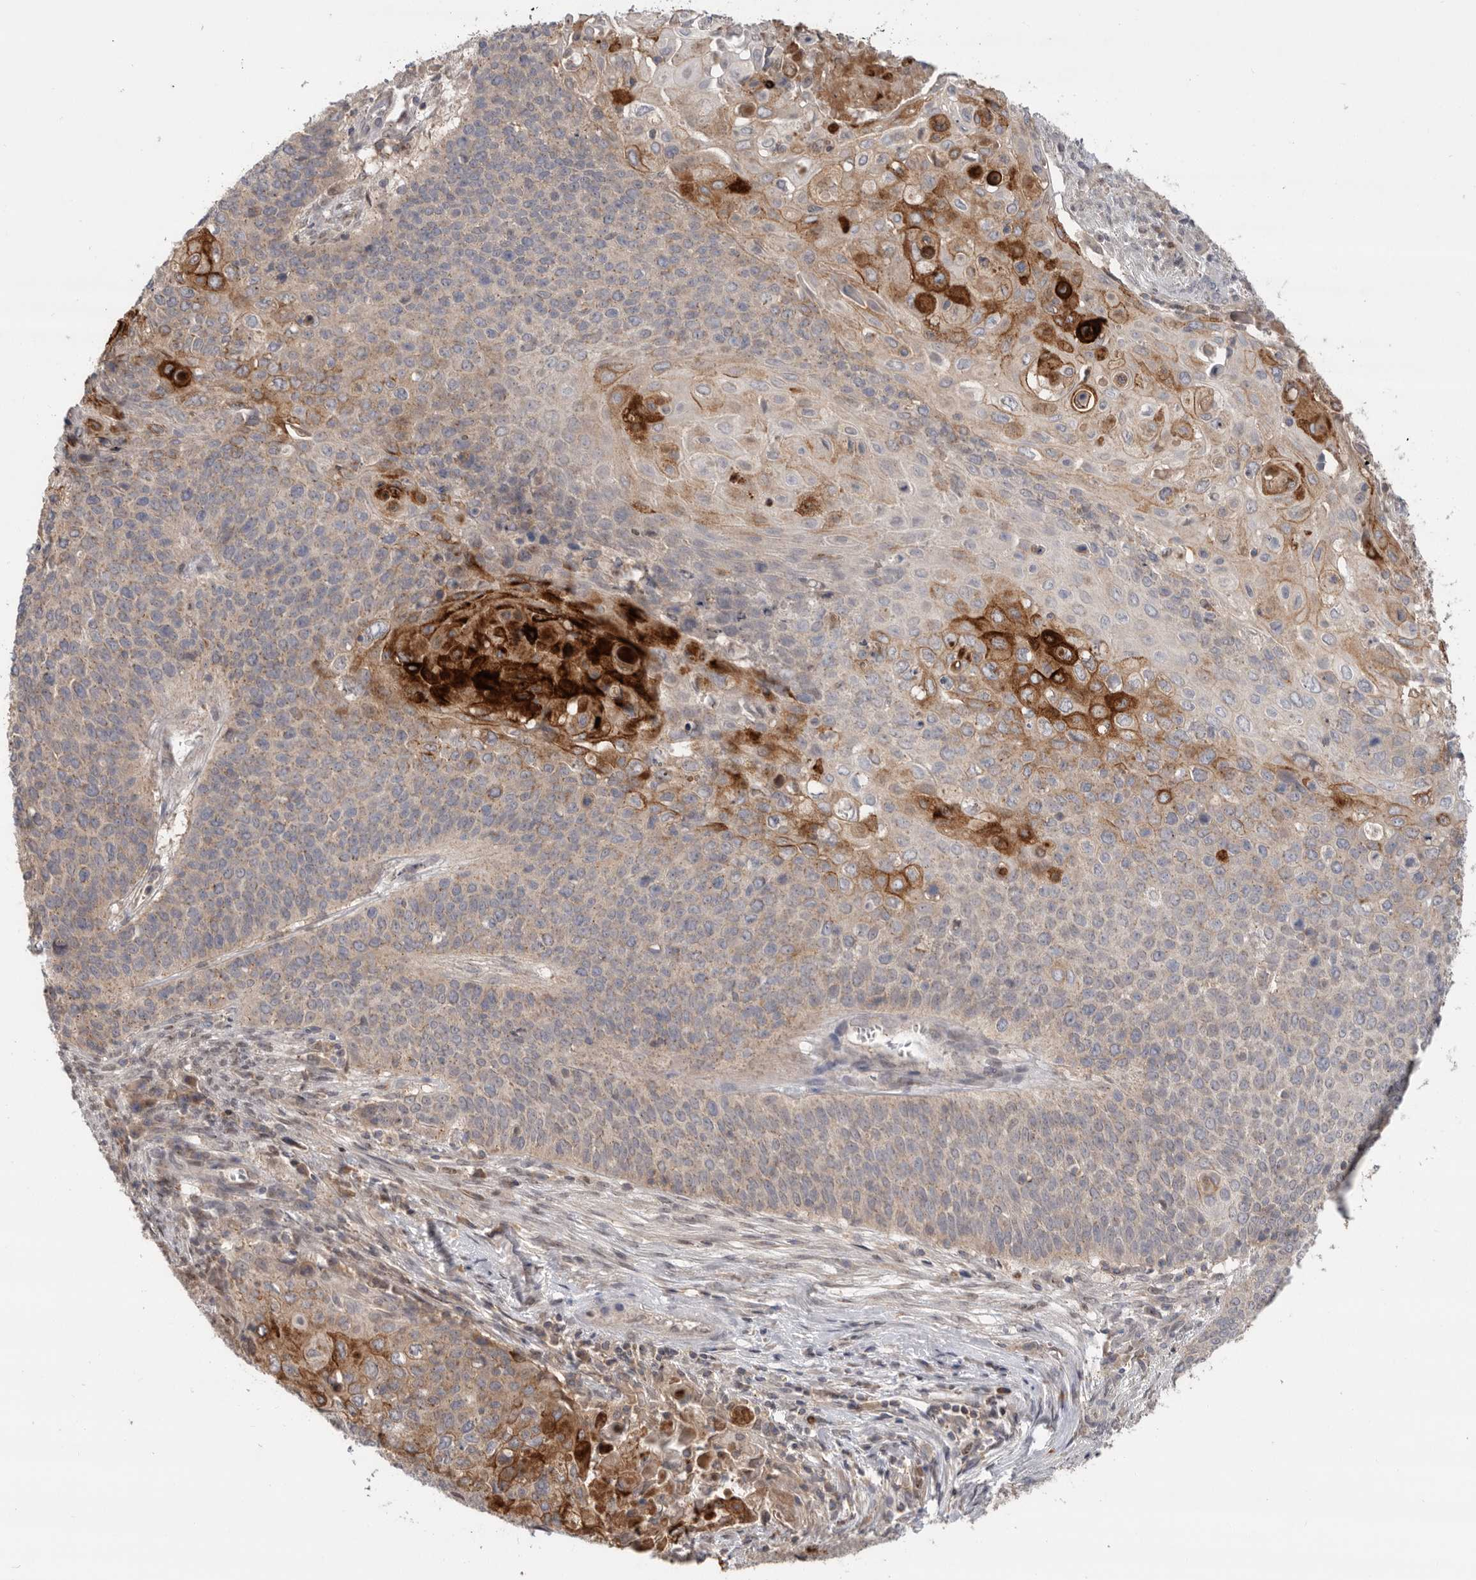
{"staining": {"intensity": "strong", "quantity": "<25%", "location": "cytoplasmic/membranous"}, "tissue": "cervical cancer", "cell_type": "Tumor cells", "image_type": "cancer", "snomed": [{"axis": "morphology", "description": "Squamous cell carcinoma, NOS"}, {"axis": "topography", "description": "Cervix"}], "caption": "This histopathology image exhibits cervical cancer stained with immunohistochemistry (IHC) to label a protein in brown. The cytoplasmic/membranous of tumor cells show strong positivity for the protein. Nuclei are counter-stained blue.", "gene": "KLK5", "patient": {"sex": "female", "age": 39}}